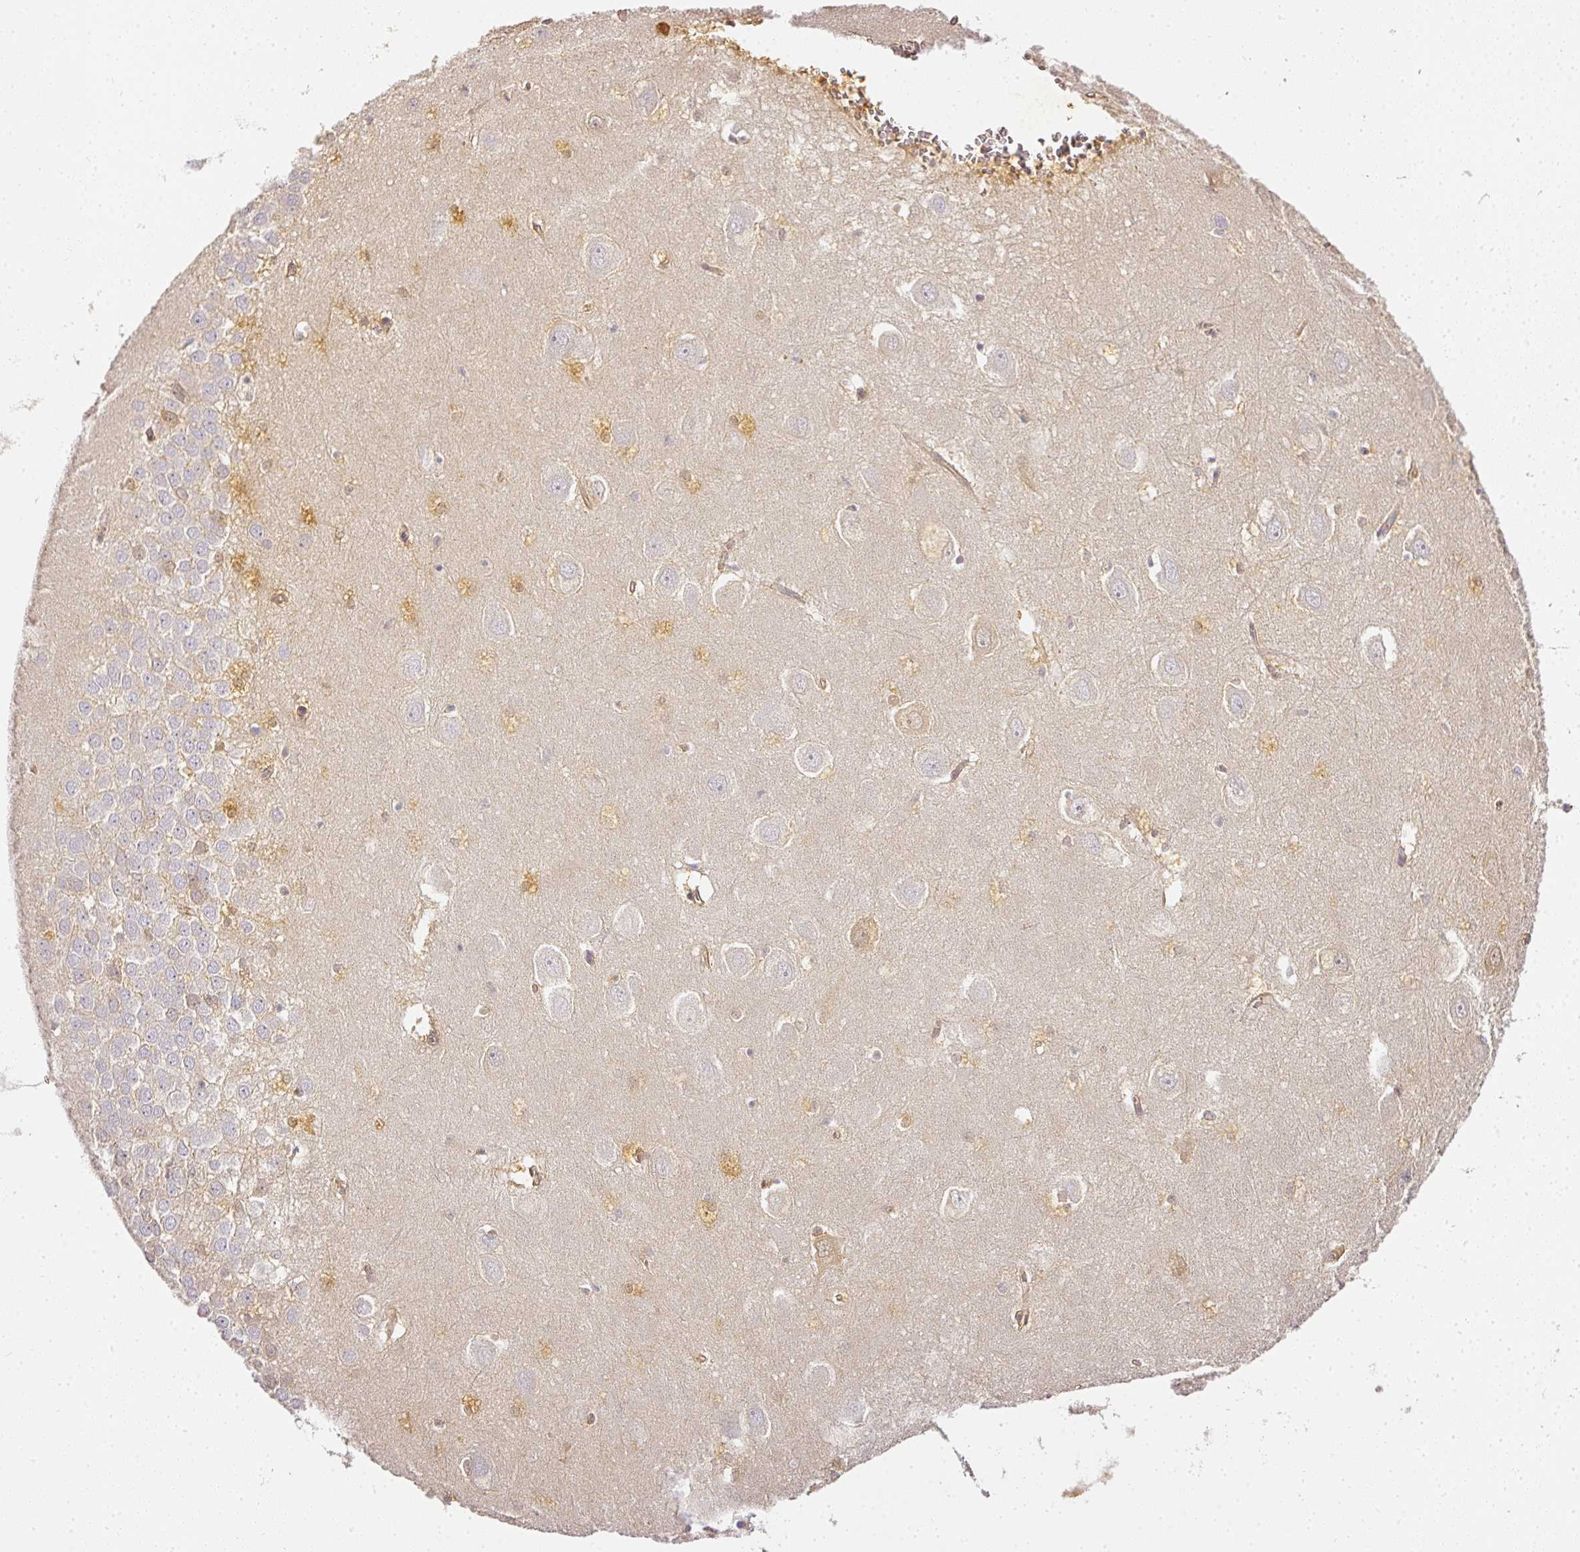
{"staining": {"intensity": "negative", "quantity": "none", "location": "none"}, "tissue": "hippocampus", "cell_type": "Glial cells", "image_type": "normal", "snomed": [{"axis": "morphology", "description": "Normal tissue, NOS"}, {"axis": "topography", "description": "Hippocampus"}], "caption": "Glial cells are negative for brown protein staining in unremarkable hippocampus. (Stains: DAB (3,3'-diaminobenzidine) immunohistochemistry with hematoxylin counter stain, Microscopy: brightfield microscopy at high magnification).", "gene": "ADH5", "patient": {"sex": "female", "age": 64}}